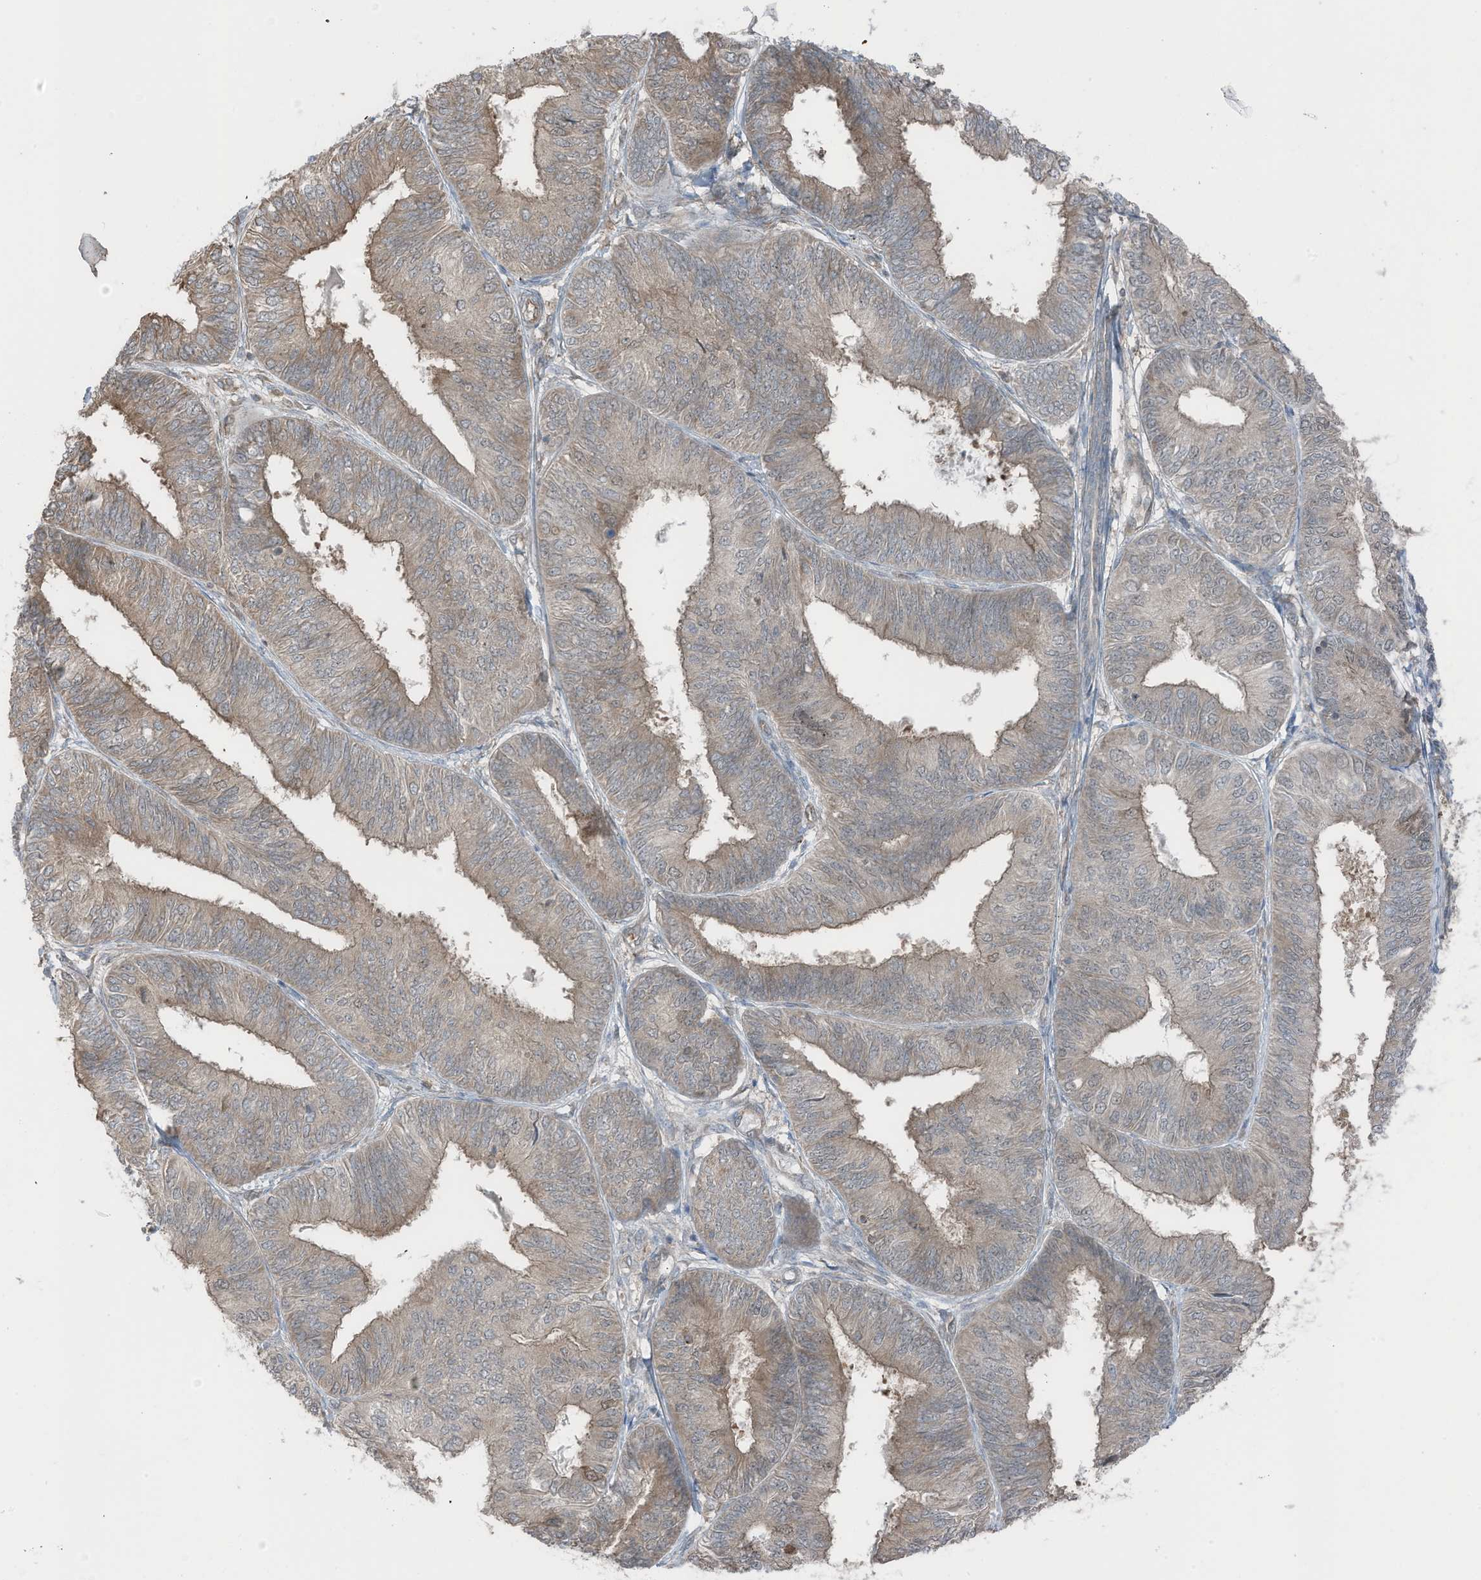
{"staining": {"intensity": "moderate", "quantity": "25%-75%", "location": "cytoplasmic/membranous"}, "tissue": "endometrial cancer", "cell_type": "Tumor cells", "image_type": "cancer", "snomed": [{"axis": "morphology", "description": "Adenocarcinoma, NOS"}, {"axis": "topography", "description": "Endometrium"}], "caption": "Endometrial cancer tissue displays moderate cytoplasmic/membranous expression in approximately 25%-75% of tumor cells (IHC, brightfield microscopy, high magnification).", "gene": "TXNDC9", "patient": {"sex": "female", "age": 58}}